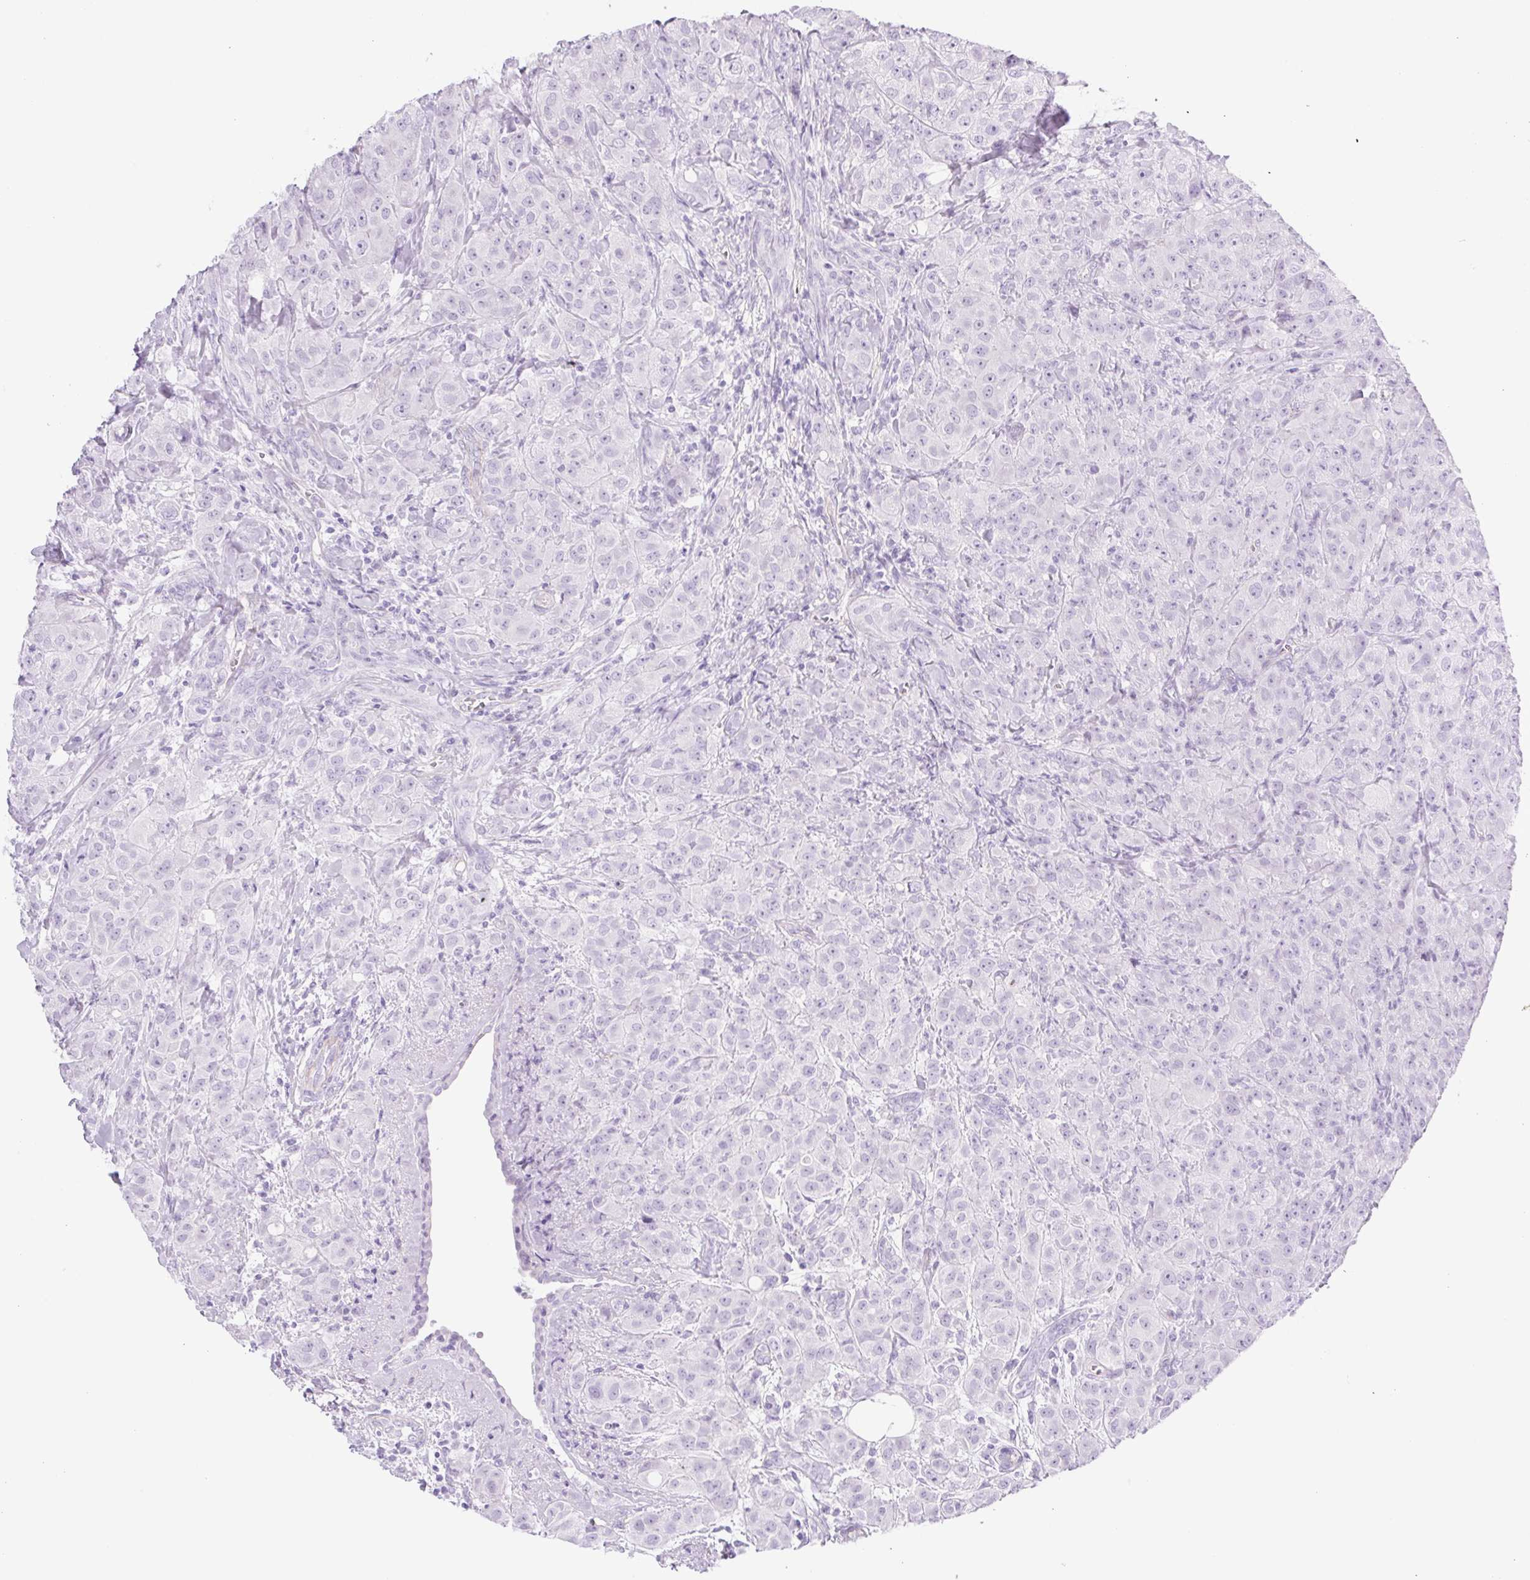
{"staining": {"intensity": "negative", "quantity": "none", "location": "none"}, "tissue": "breast cancer", "cell_type": "Tumor cells", "image_type": "cancer", "snomed": [{"axis": "morphology", "description": "Normal tissue, NOS"}, {"axis": "morphology", "description": "Duct carcinoma"}, {"axis": "topography", "description": "Breast"}], "caption": "Immunohistochemical staining of human breast cancer exhibits no significant positivity in tumor cells. (Immunohistochemistry, brightfield microscopy, high magnification).", "gene": "SPACA5B", "patient": {"sex": "female", "age": 43}}